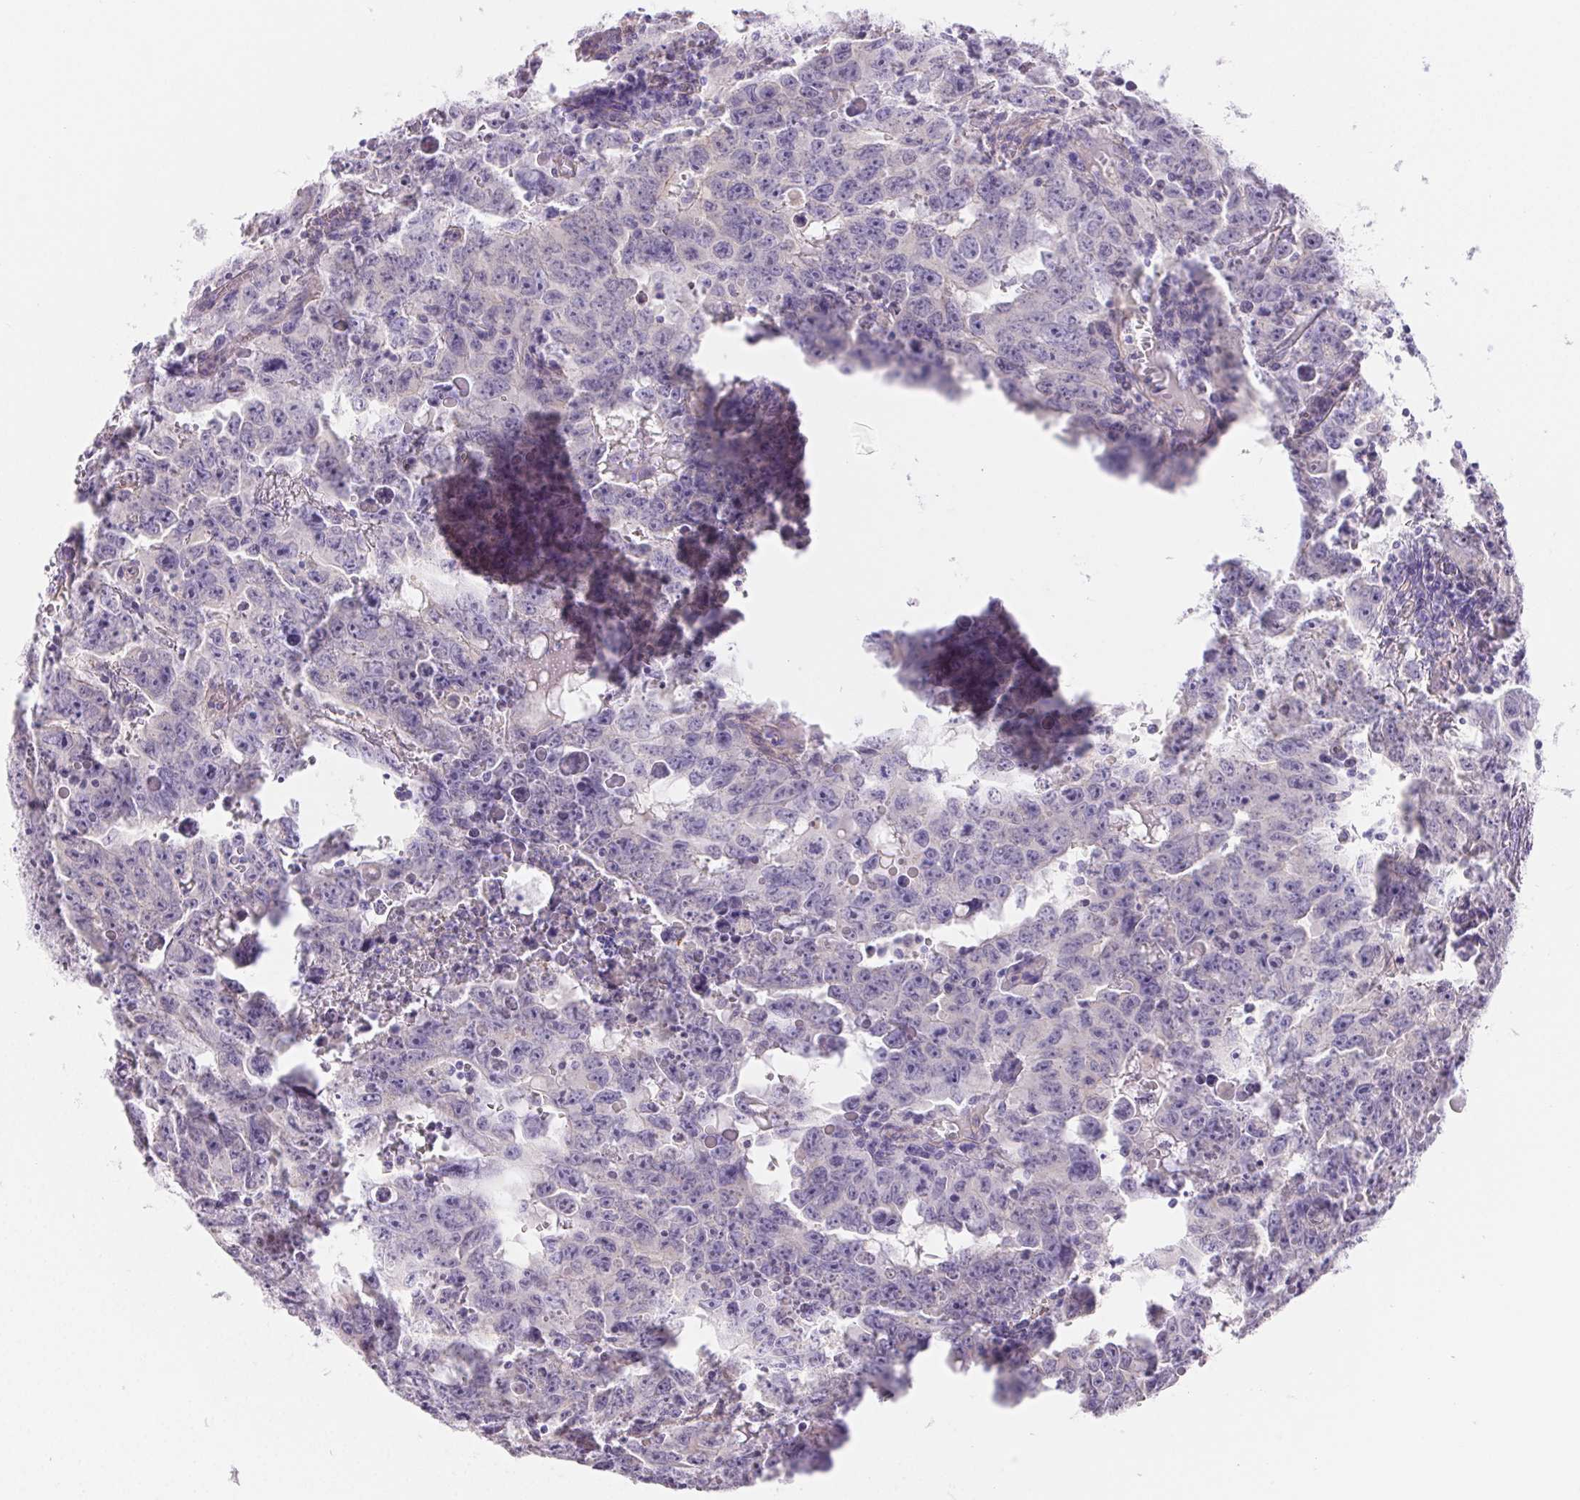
{"staining": {"intensity": "negative", "quantity": "none", "location": "none"}, "tissue": "testis cancer", "cell_type": "Tumor cells", "image_type": "cancer", "snomed": [{"axis": "morphology", "description": "Carcinoma, Embryonal, NOS"}, {"axis": "topography", "description": "Testis"}], "caption": "This is an immunohistochemistry image of human embryonal carcinoma (testis). There is no expression in tumor cells.", "gene": "PNLIP", "patient": {"sex": "male", "age": 22}}